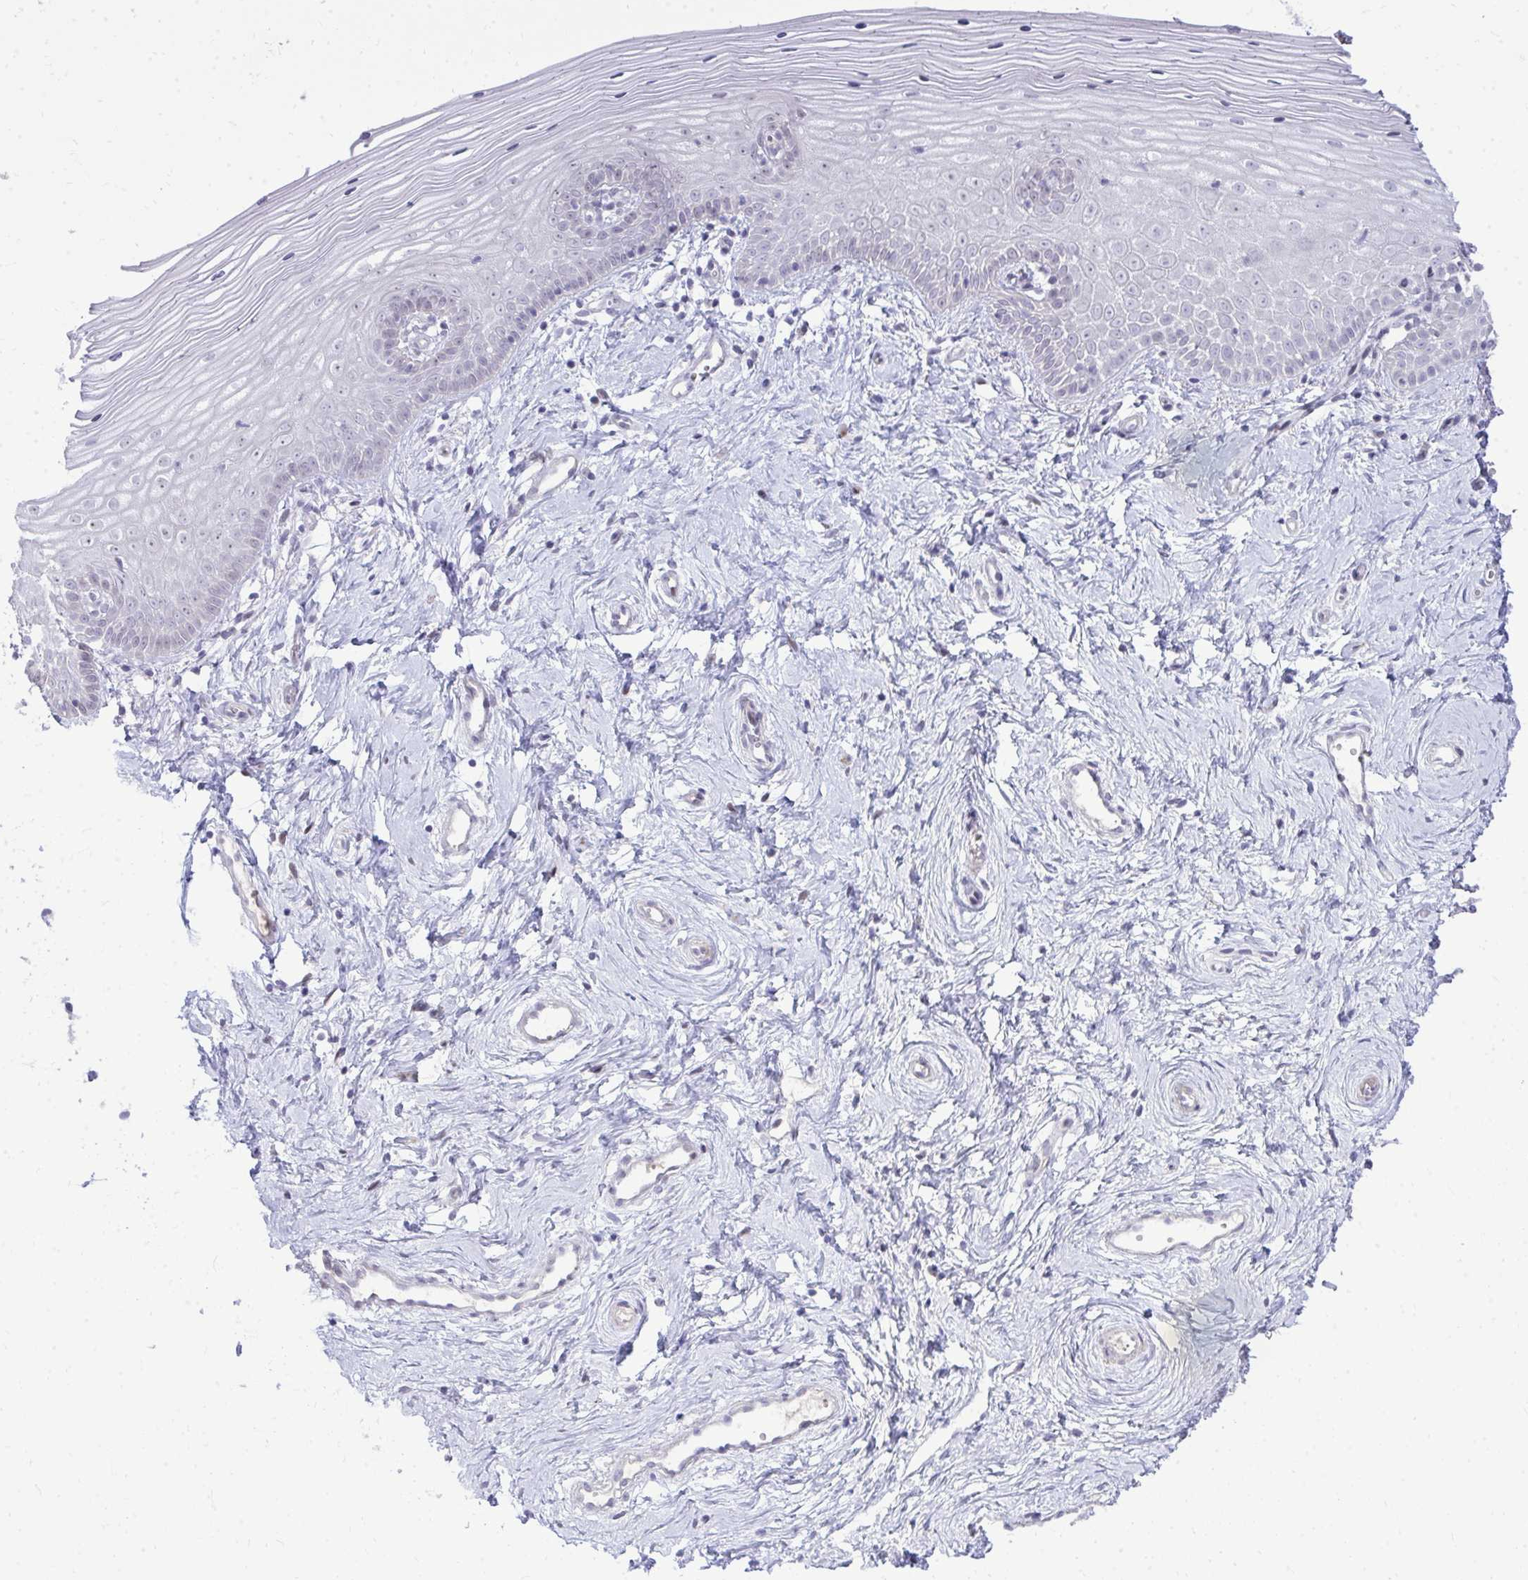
{"staining": {"intensity": "strong", "quantity": "25%-75%", "location": "nuclear"}, "tissue": "vagina", "cell_type": "Squamous epithelial cells", "image_type": "normal", "snomed": [{"axis": "morphology", "description": "Normal tissue, NOS"}, {"axis": "topography", "description": "Vagina"}], "caption": "A brown stain shows strong nuclear positivity of a protein in squamous epithelial cells of unremarkable vagina.", "gene": "DLX4", "patient": {"sex": "female", "age": 38}}